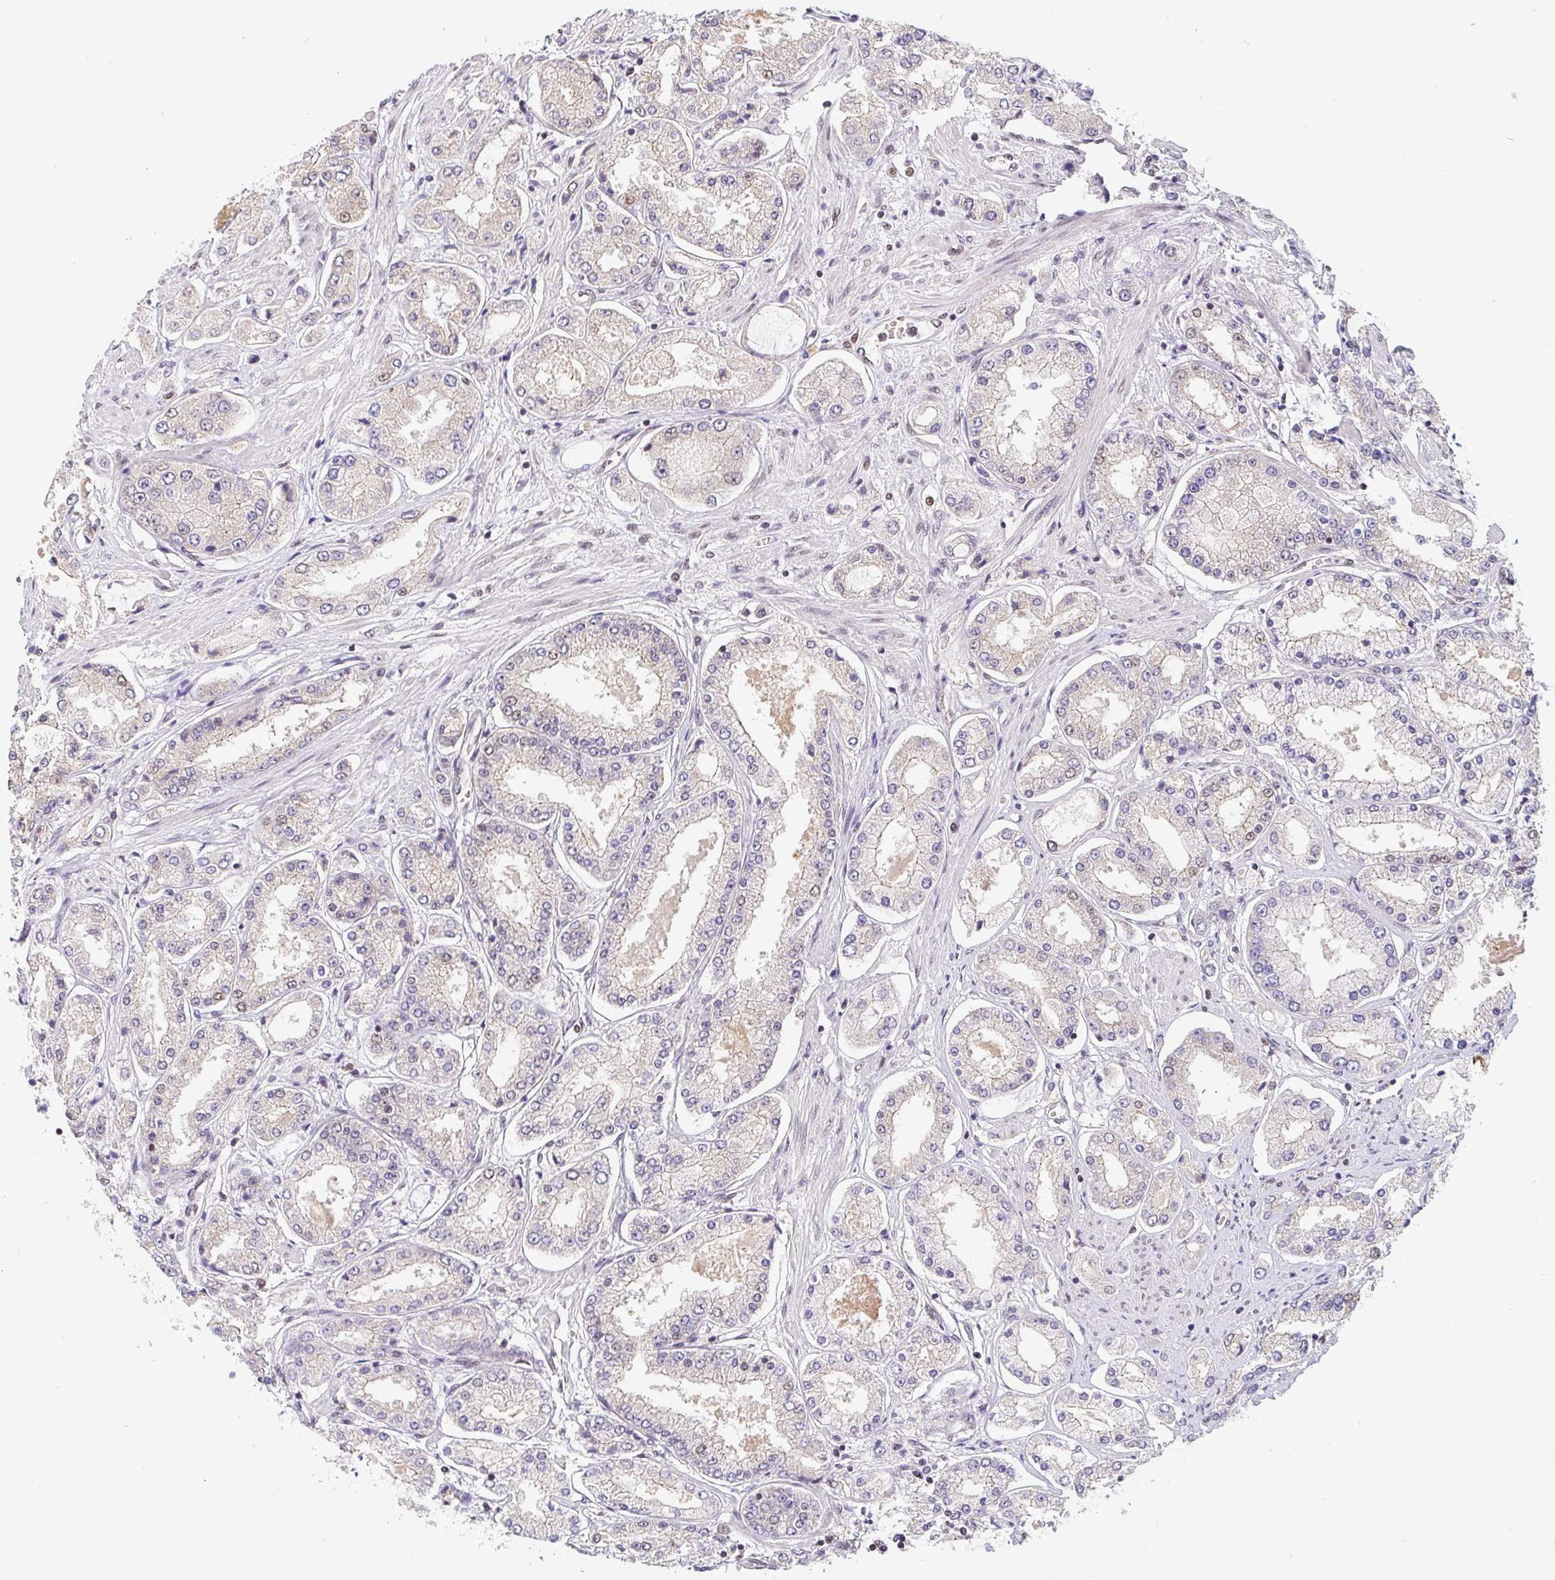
{"staining": {"intensity": "negative", "quantity": "none", "location": "none"}, "tissue": "prostate cancer", "cell_type": "Tumor cells", "image_type": "cancer", "snomed": [{"axis": "morphology", "description": "Adenocarcinoma, High grade"}, {"axis": "topography", "description": "Prostate"}], "caption": "Immunohistochemical staining of human prostate high-grade adenocarcinoma exhibits no significant staining in tumor cells. (DAB (3,3'-diaminobenzidine) immunohistochemistry (IHC) with hematoxylin counter stain).", "gene": "POU2F1", "patient": {"sex": "male", "age": 69}}